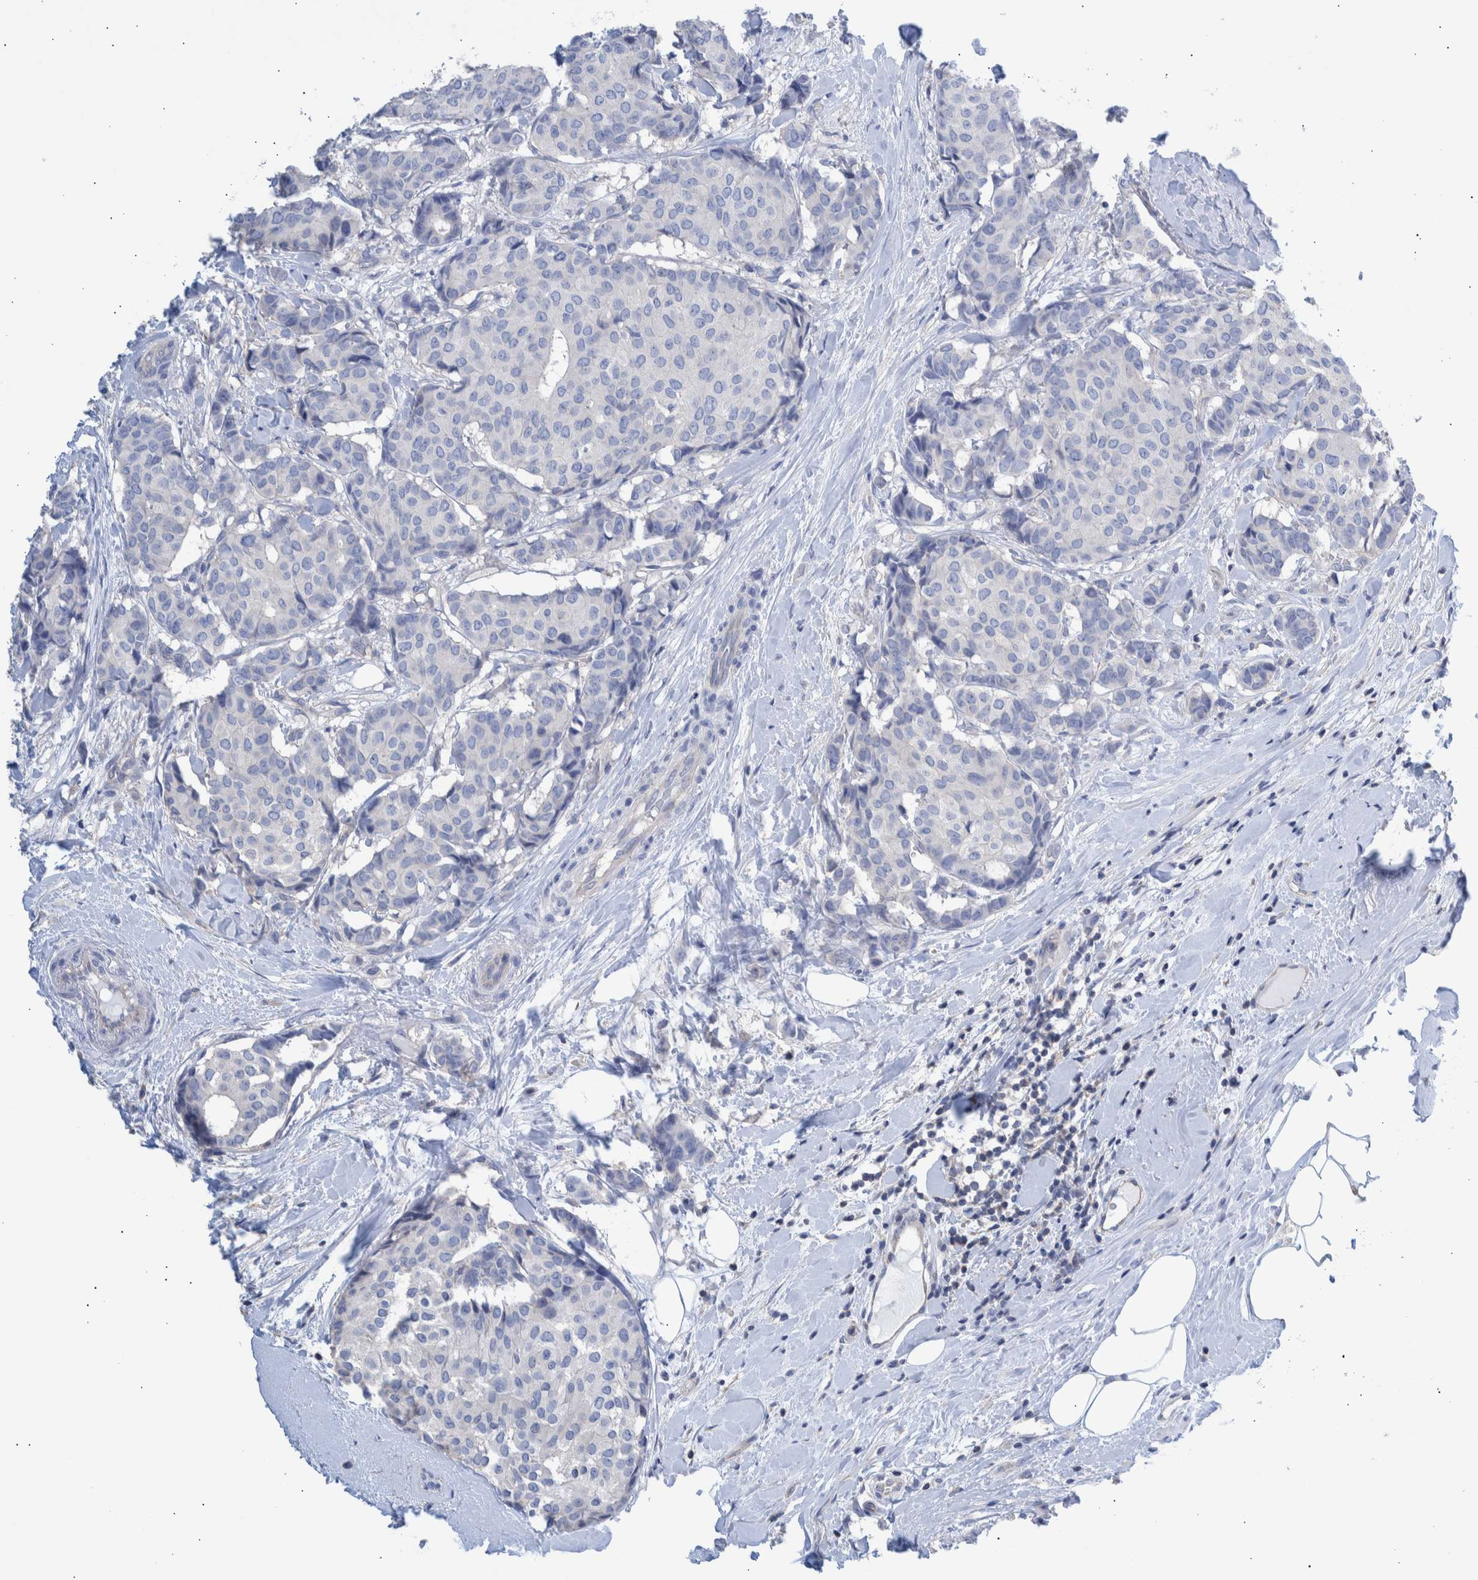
{"staining": {"intensity": "negative", "quantity": "none", "location": "none"}, "tissue": "breast cancer", "cell_type": "Tumor cells", "image_type": "cancer", "snomed": [{"axis": "morphology", "description": "Duct carcinoma"}, {"axis": "topography", "description": "Breast"}], "caption": "This is an IHC histopathology image of infiltrating ductal carcinoma (breast). There is no positivity in tumor cells.", "gene": "PPP3CC", "patient": {"sex": "female", "age": 75}}